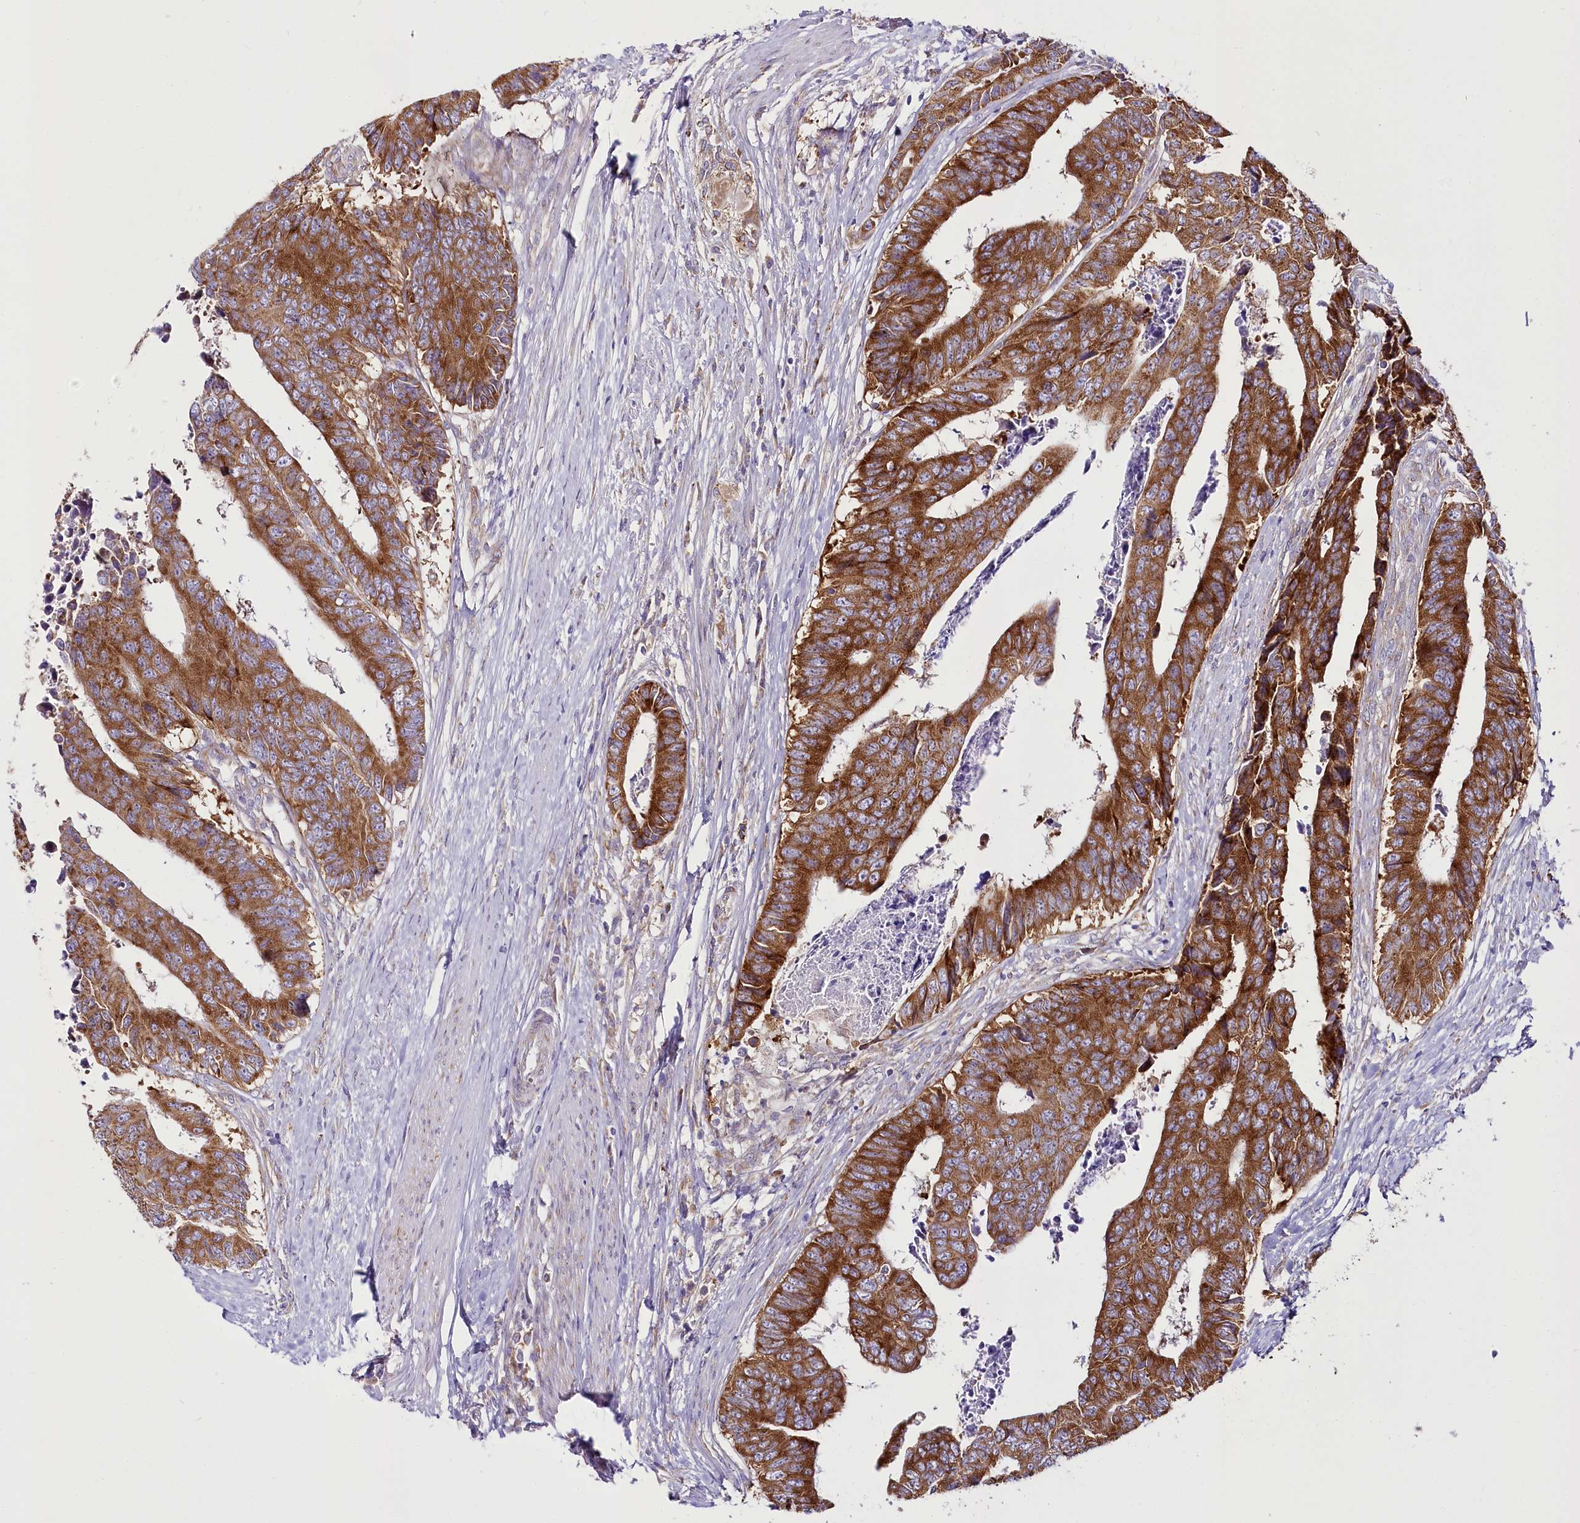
{"staining": {"intensity": "strong", "quantity": ">75%", "location": "cytoplasmic/membranous"}, "tissue": "colorectal cancer", "cell_type": "Tumor cells", "image_type": "cancer", "snomed": [{"axis": "morphology", "description": "Adenocarcinoma, NOS"}, {"axis": "topography", "description": "Rectum"}], "caption": "Immunohistochemical staining of colorectal cancer (adenocarcinoma) displays high levels of strong cytoplasmic/membranous protein staining in about >75% of tumor cells.", "gene": "THUMPD3", "patient": {"sex": "male", "age": 84}}